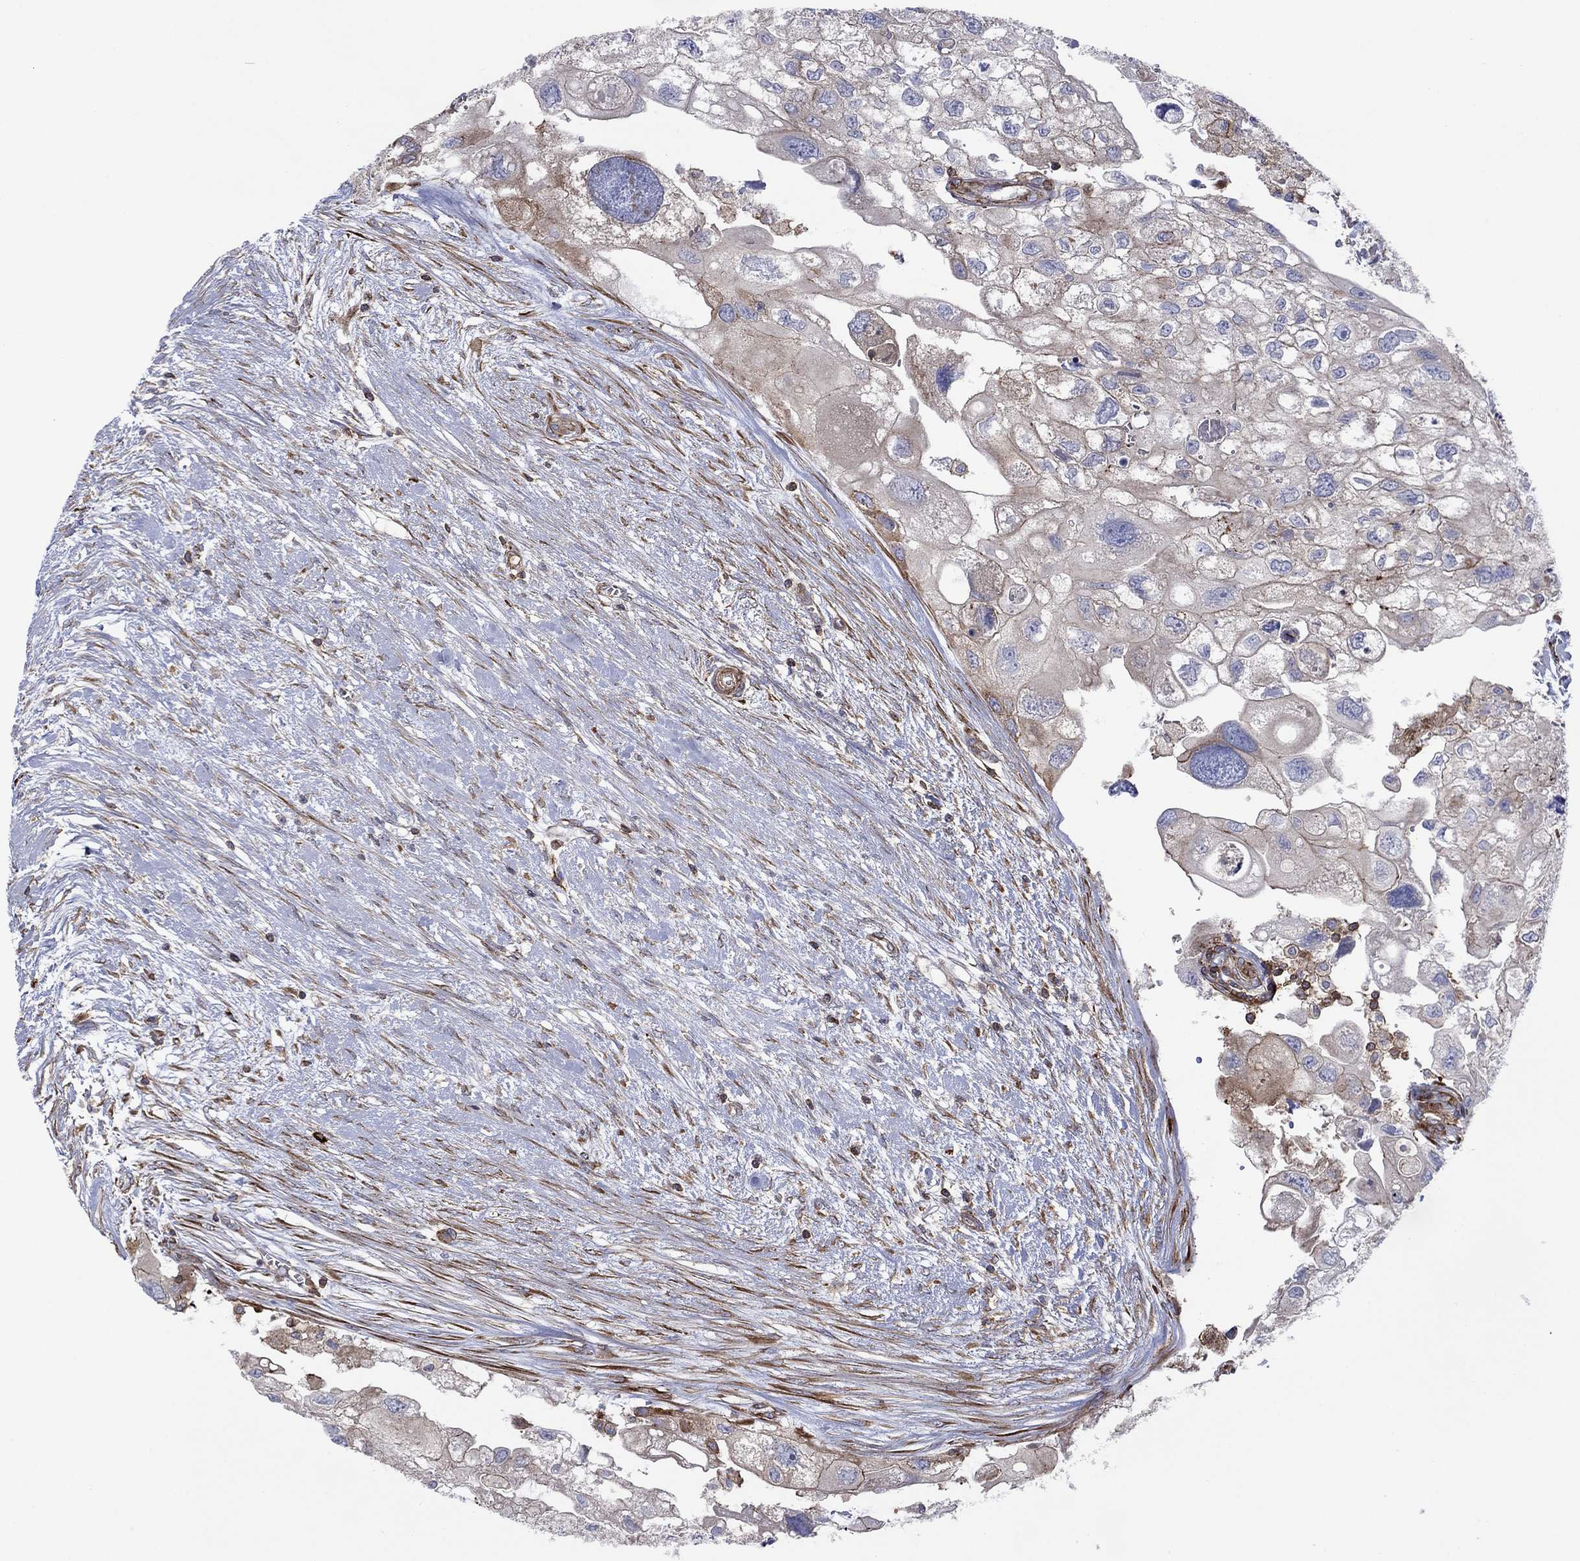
{"staining": {"intensity": "strong", "quantity": "<25%", "location": "cytoplasmic/membranous"}, "tissue": "urothelial cancer", "cell_type": "Tumor cells", "image_type": "cancer", "snomed": [{"axis": "morphology", "description": "Urothelial carcinoma, High grade"}, {"axis": "topography", "description": "Urinary bladder"}], "caption": "About <25% of tumor cells in human urothelial carcinoma (high-grade) display strong cytoplasmic/membranous protein staining as visualized by brown immunohistochemical staining.", "gene": "PAG1", "patient": {"sex": "male", "age": 59}}